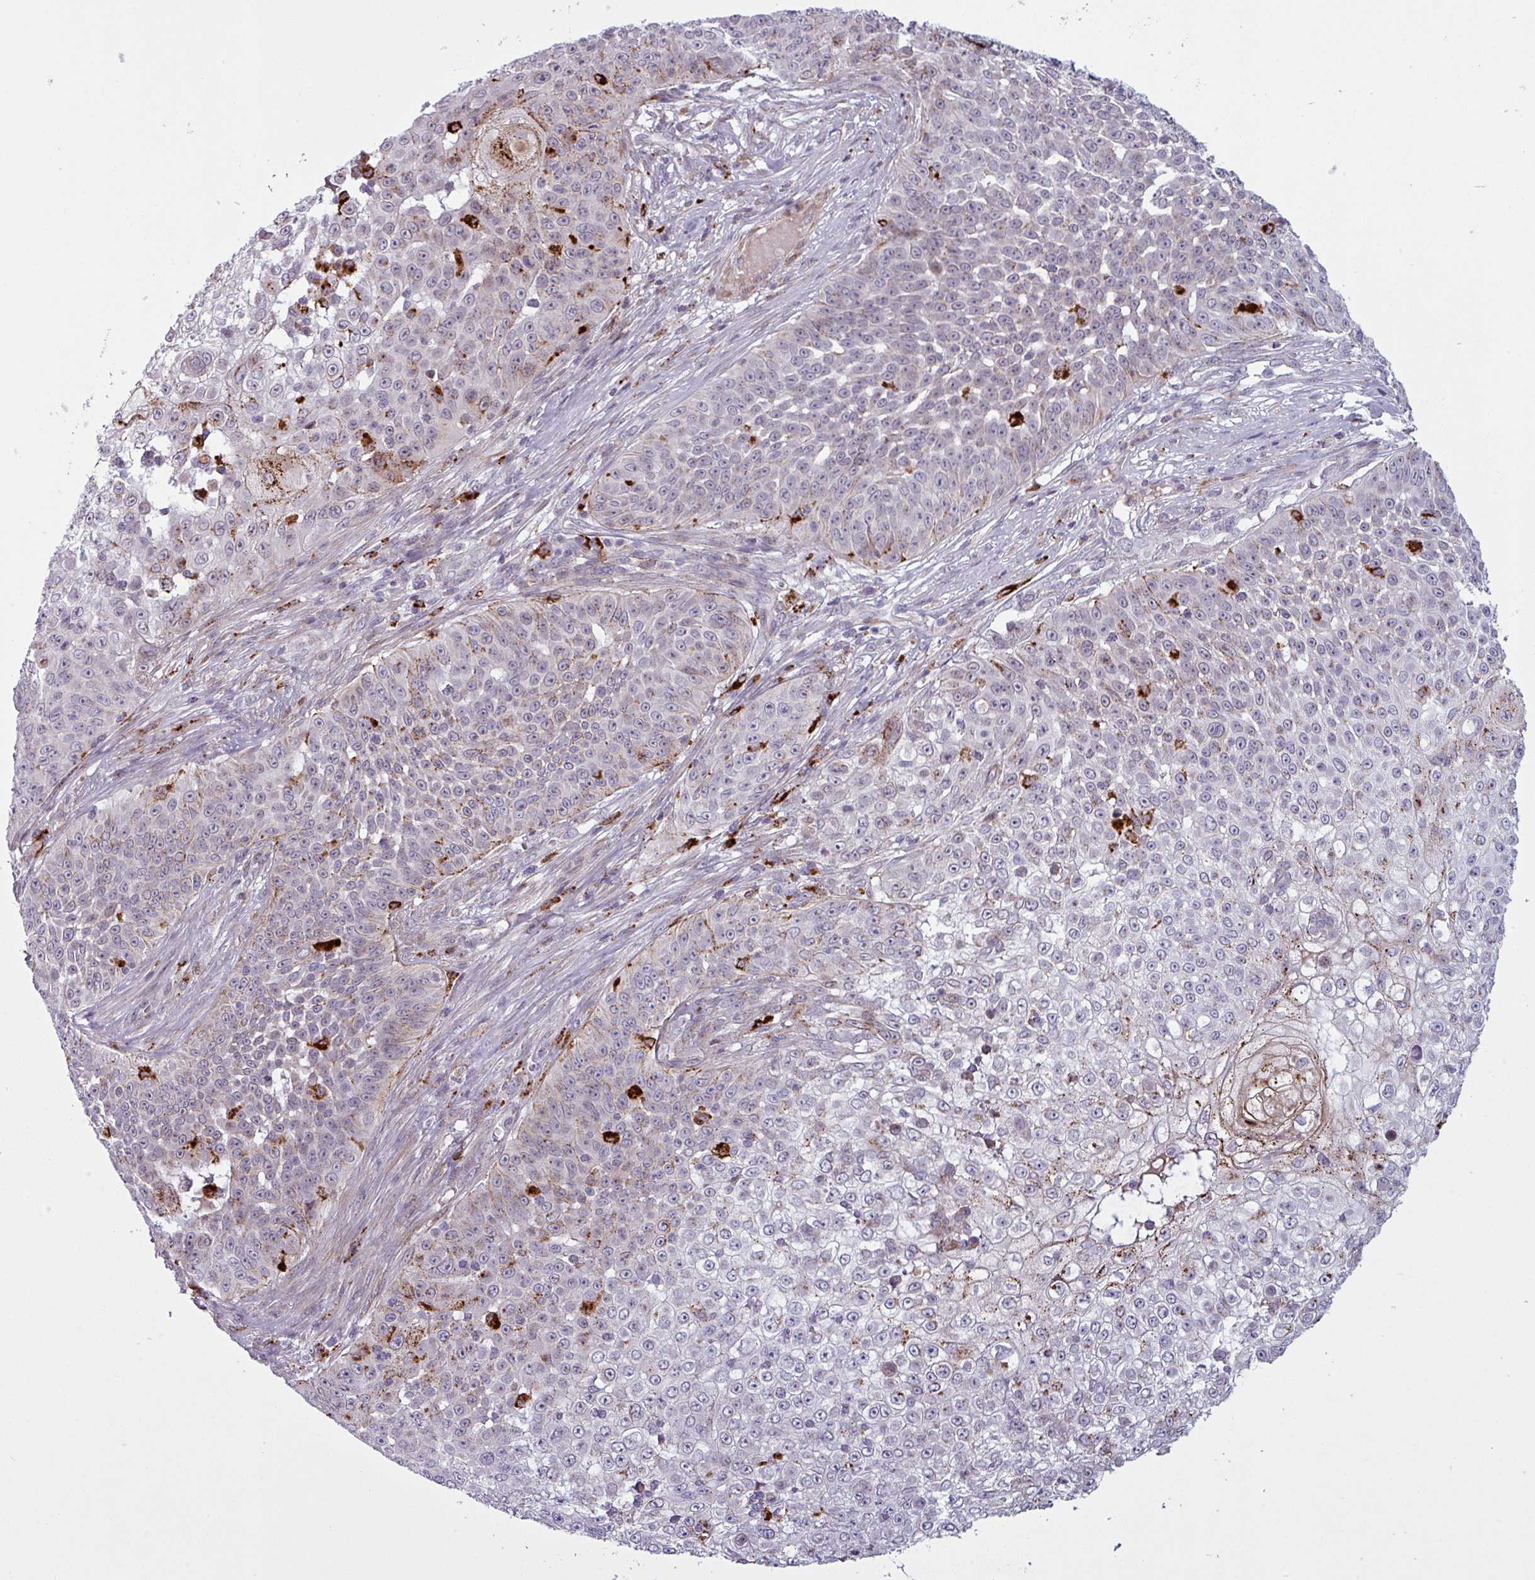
{"staining": {"intensity": "moderate", "quantity": "<25%", "location": "cytoplasmic/membranous"}, "tissue": "skin cancer", "cell_type": "Tumor cells", "image_type": "cancer", "snomed": [{"axis": "morphology", "description": "Squamous cell carcinoma, NOS"}, {"axis": "topography", "description": "Skin"}], "caption": "IHC histopathology image of human skin cancer (squamous cell carcinoma) stained for a protein (brown), which demonstrates low levels of moderate cytoplasmic/membranous positivity in about <25% of tumor cells.", "gene": "MAP7D2", "patient": {"sex": "male", "age": 24}}